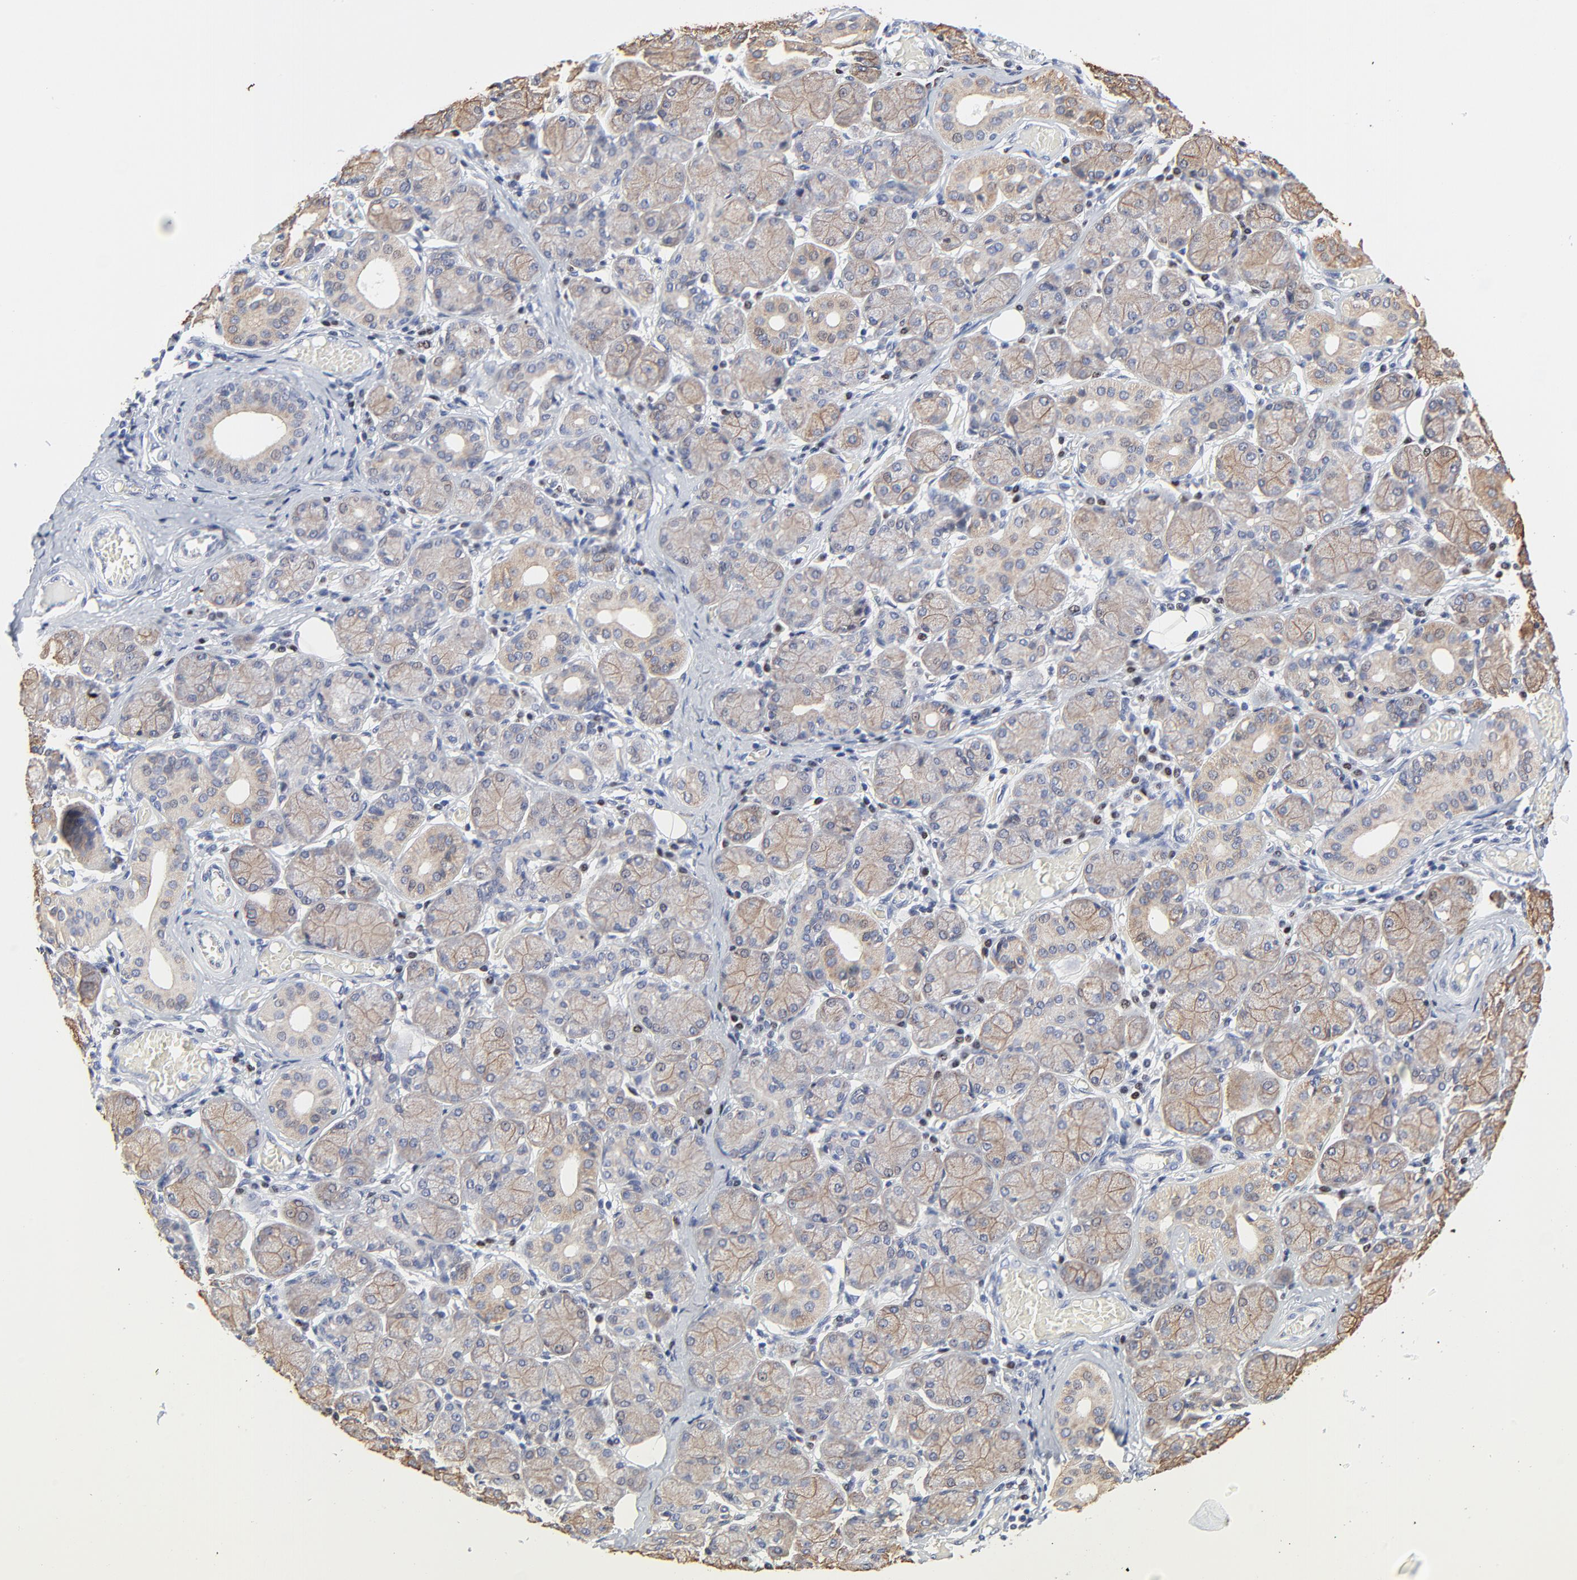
{"staining": {"intensity": "weak", "quantity": "25%-75%", "location": "cytoplasmic/membranous"}, "tissue": "salivary gland", "cell_type": "Glandular cells", "image_type": "normal", "snomed": [{"axis": "morphology", "description": "Normal tissue, NOS"}, {"axis": "topography", "description": "Salivary gland"}], "caption": "Human salivary gland stained for a protein (brown) displays weak cytoplasmic/membranous positive staining in about 25%-75% of glandular cells.", "gene": "LNX1", "patient": {"sex": "female", "age": 24}}